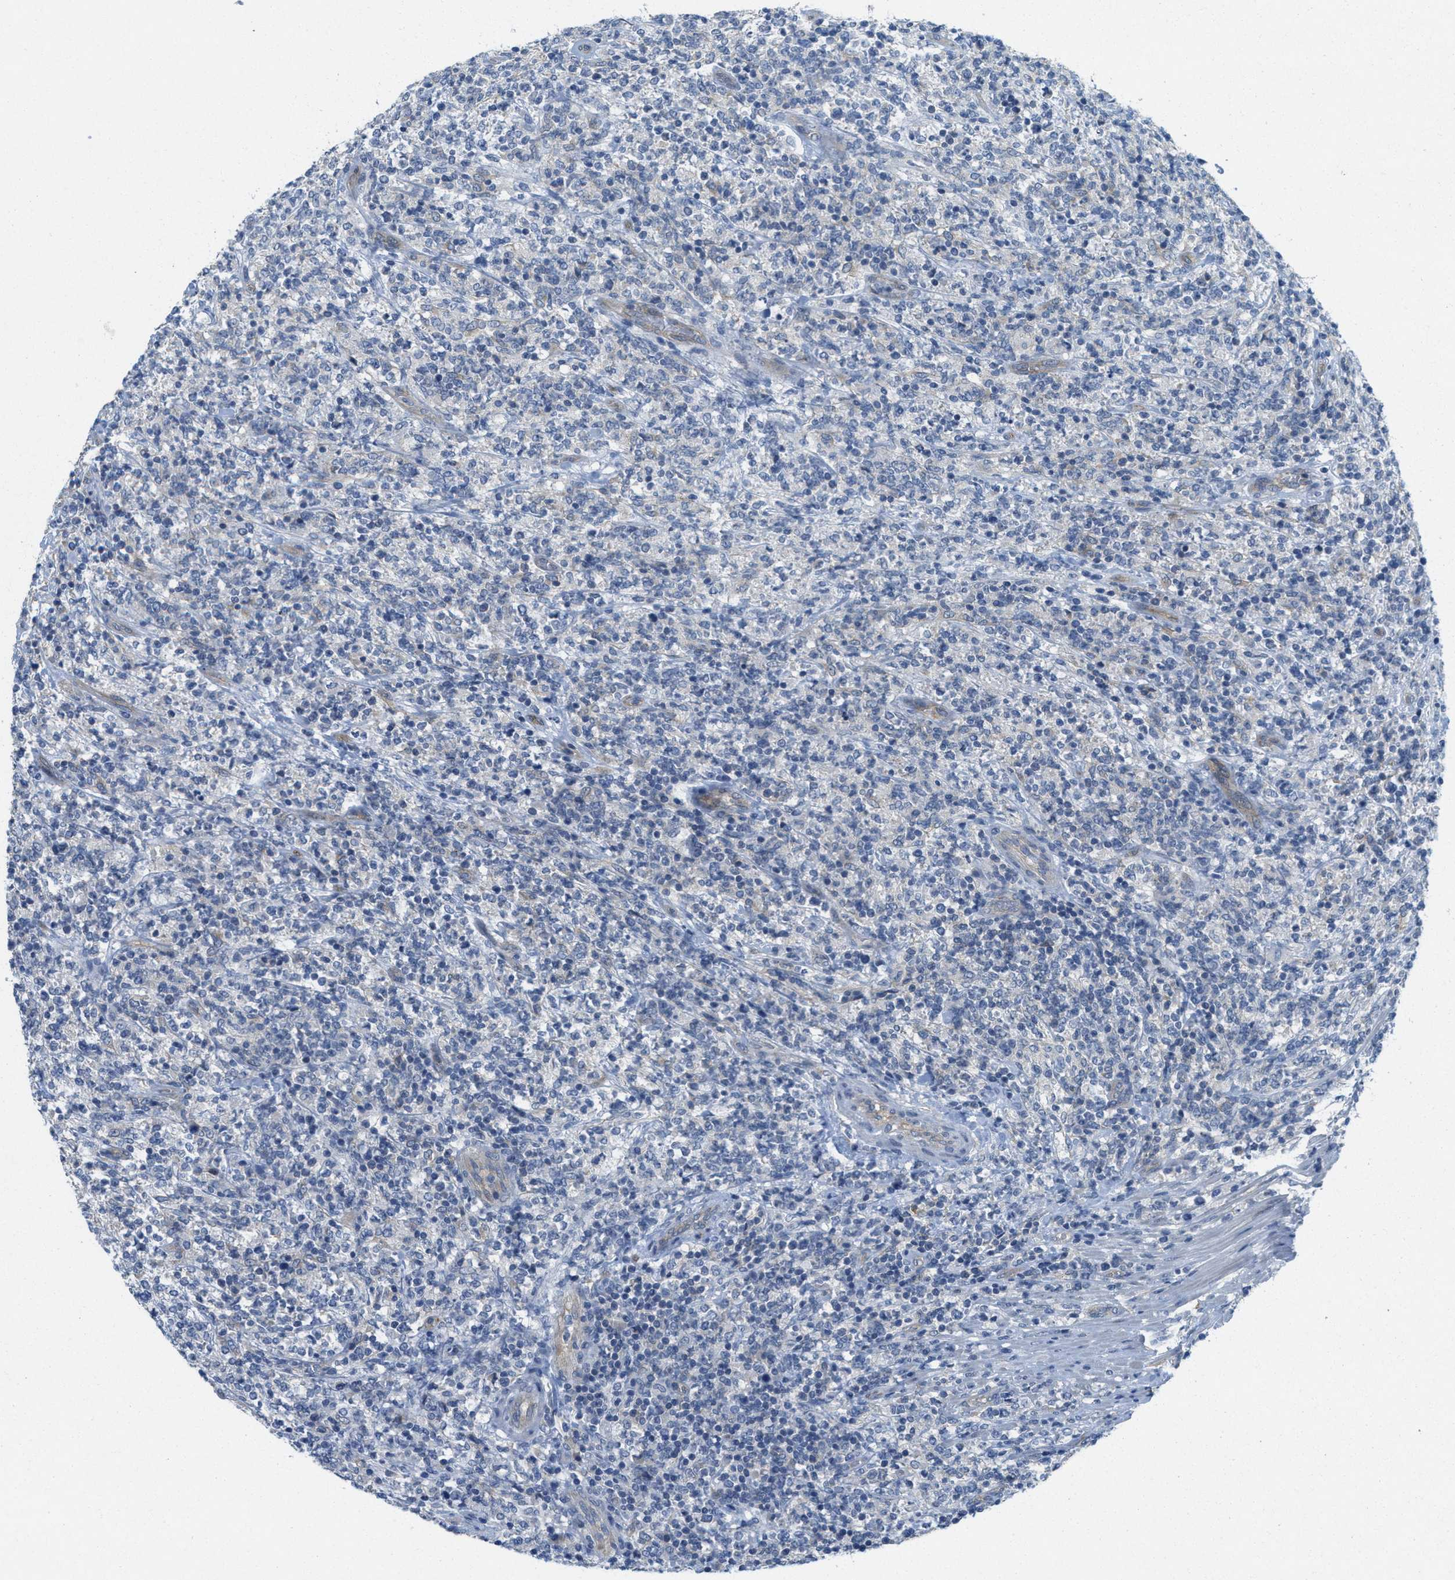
{"staining": {"intensity": "negative", "quantity": "none", "location": "none"}, "tissue": "lymphoma", "cell_type": "Tumor cells", "image_type": "cancer", "snomed": [{"axis": "morphology", "description": "Malignant lymphoma, non-Hodgkin's type, High grade"}, {"axis": "topography", "description": "Soft tissue"}], "caption": "Tumor cells show no significant protein staining in lymphoma.", "gene": "ZFYVE9", "patient": {"sex": "male", "age": 18}}